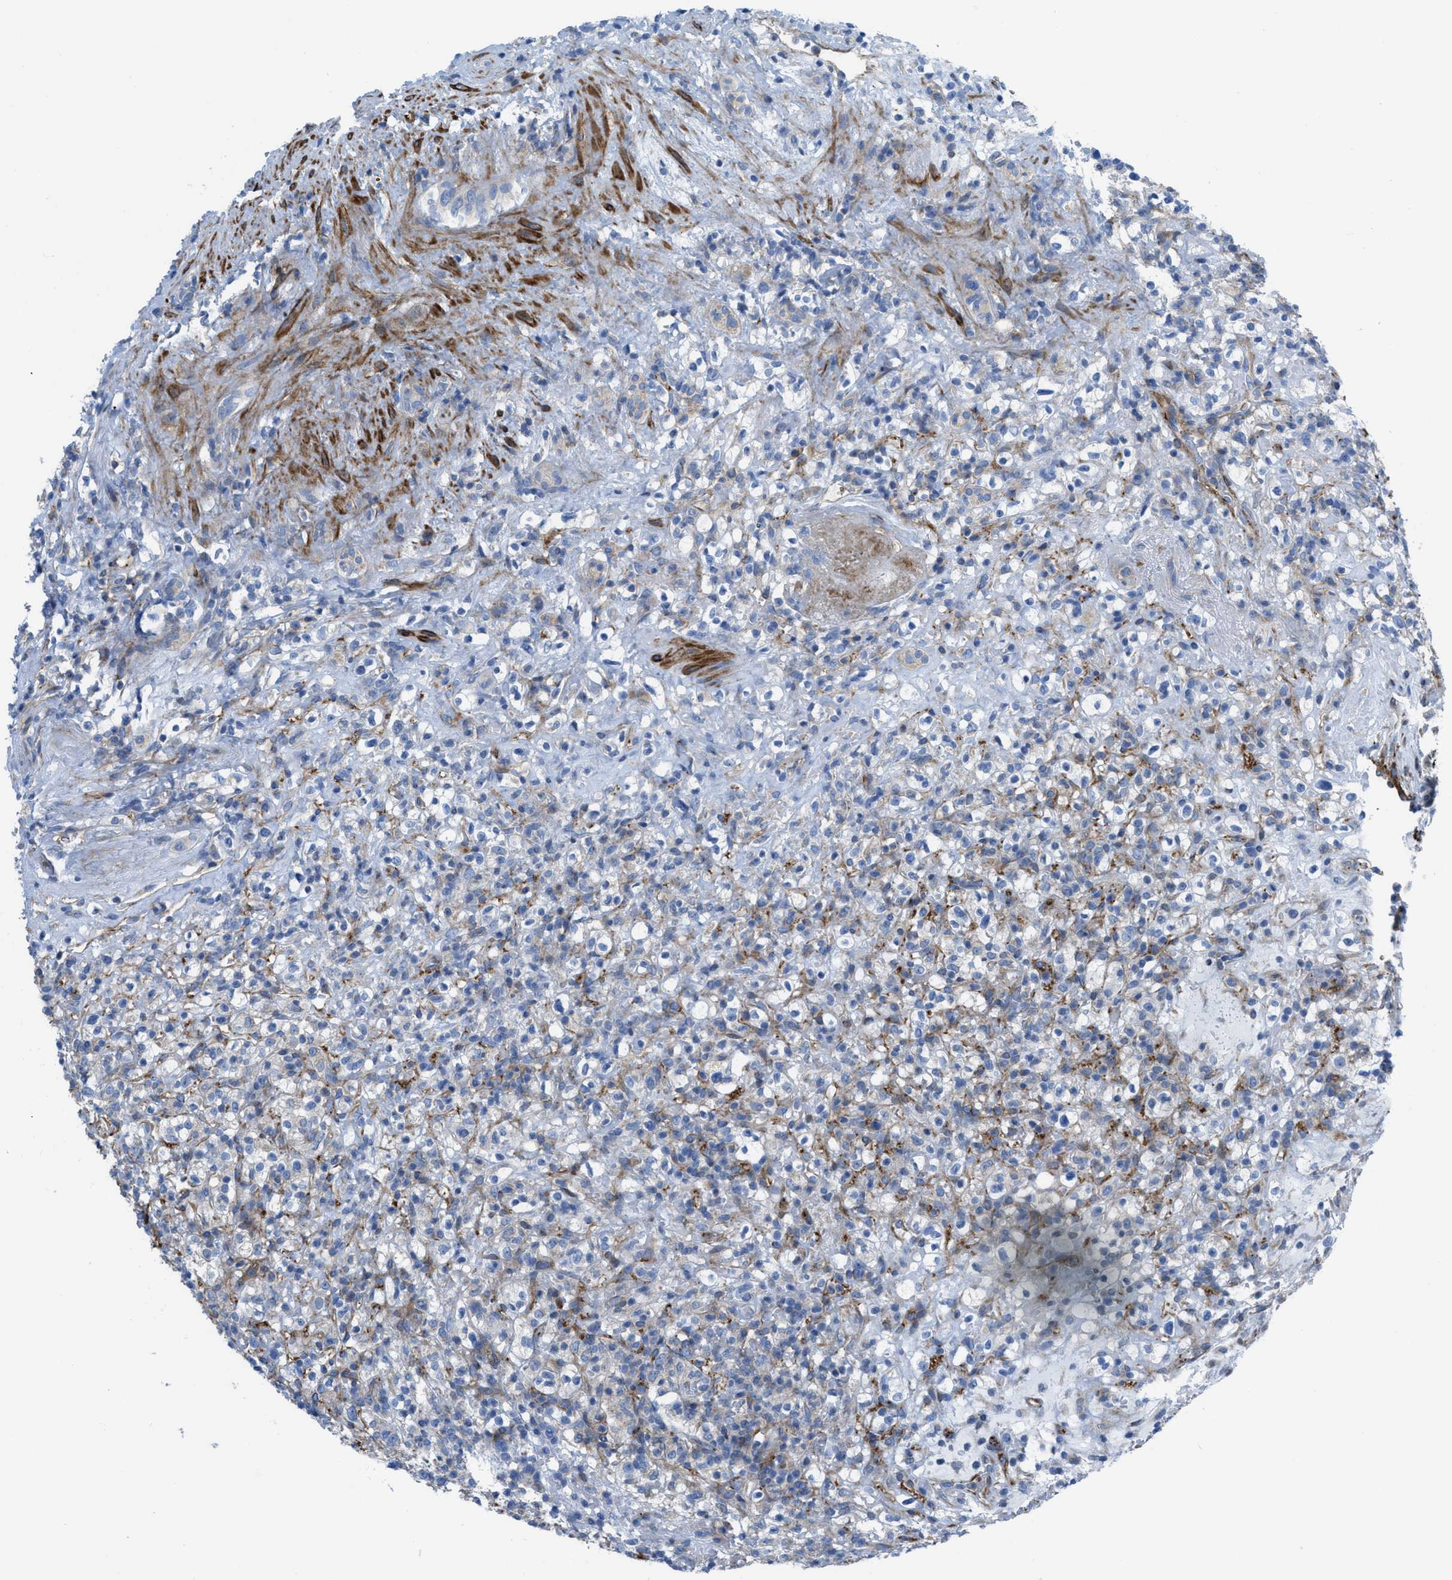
{"staining": {"intensity": "weak", "quantity": "<25%", "location": "cytoplasmic/membranous"}, "tissue": "renal cancer", "cell_type": "Tumor cells", "image_type": "cancer", "snomed": [{"axis": "morphology", "description": "Normal tissue, NOS"}, {"axis": "morphology", "description": "Adenocarcinoma, NOS"}, {"axis": "topography", "description": "Kidney"}], "caption": "IHC histopathology image of human renal cancer stained for a protein (brown), which demonstrates no positivity in tumor cells.", "gene": "KCNH7", "patient": {"sex": "female", "age": 72}}